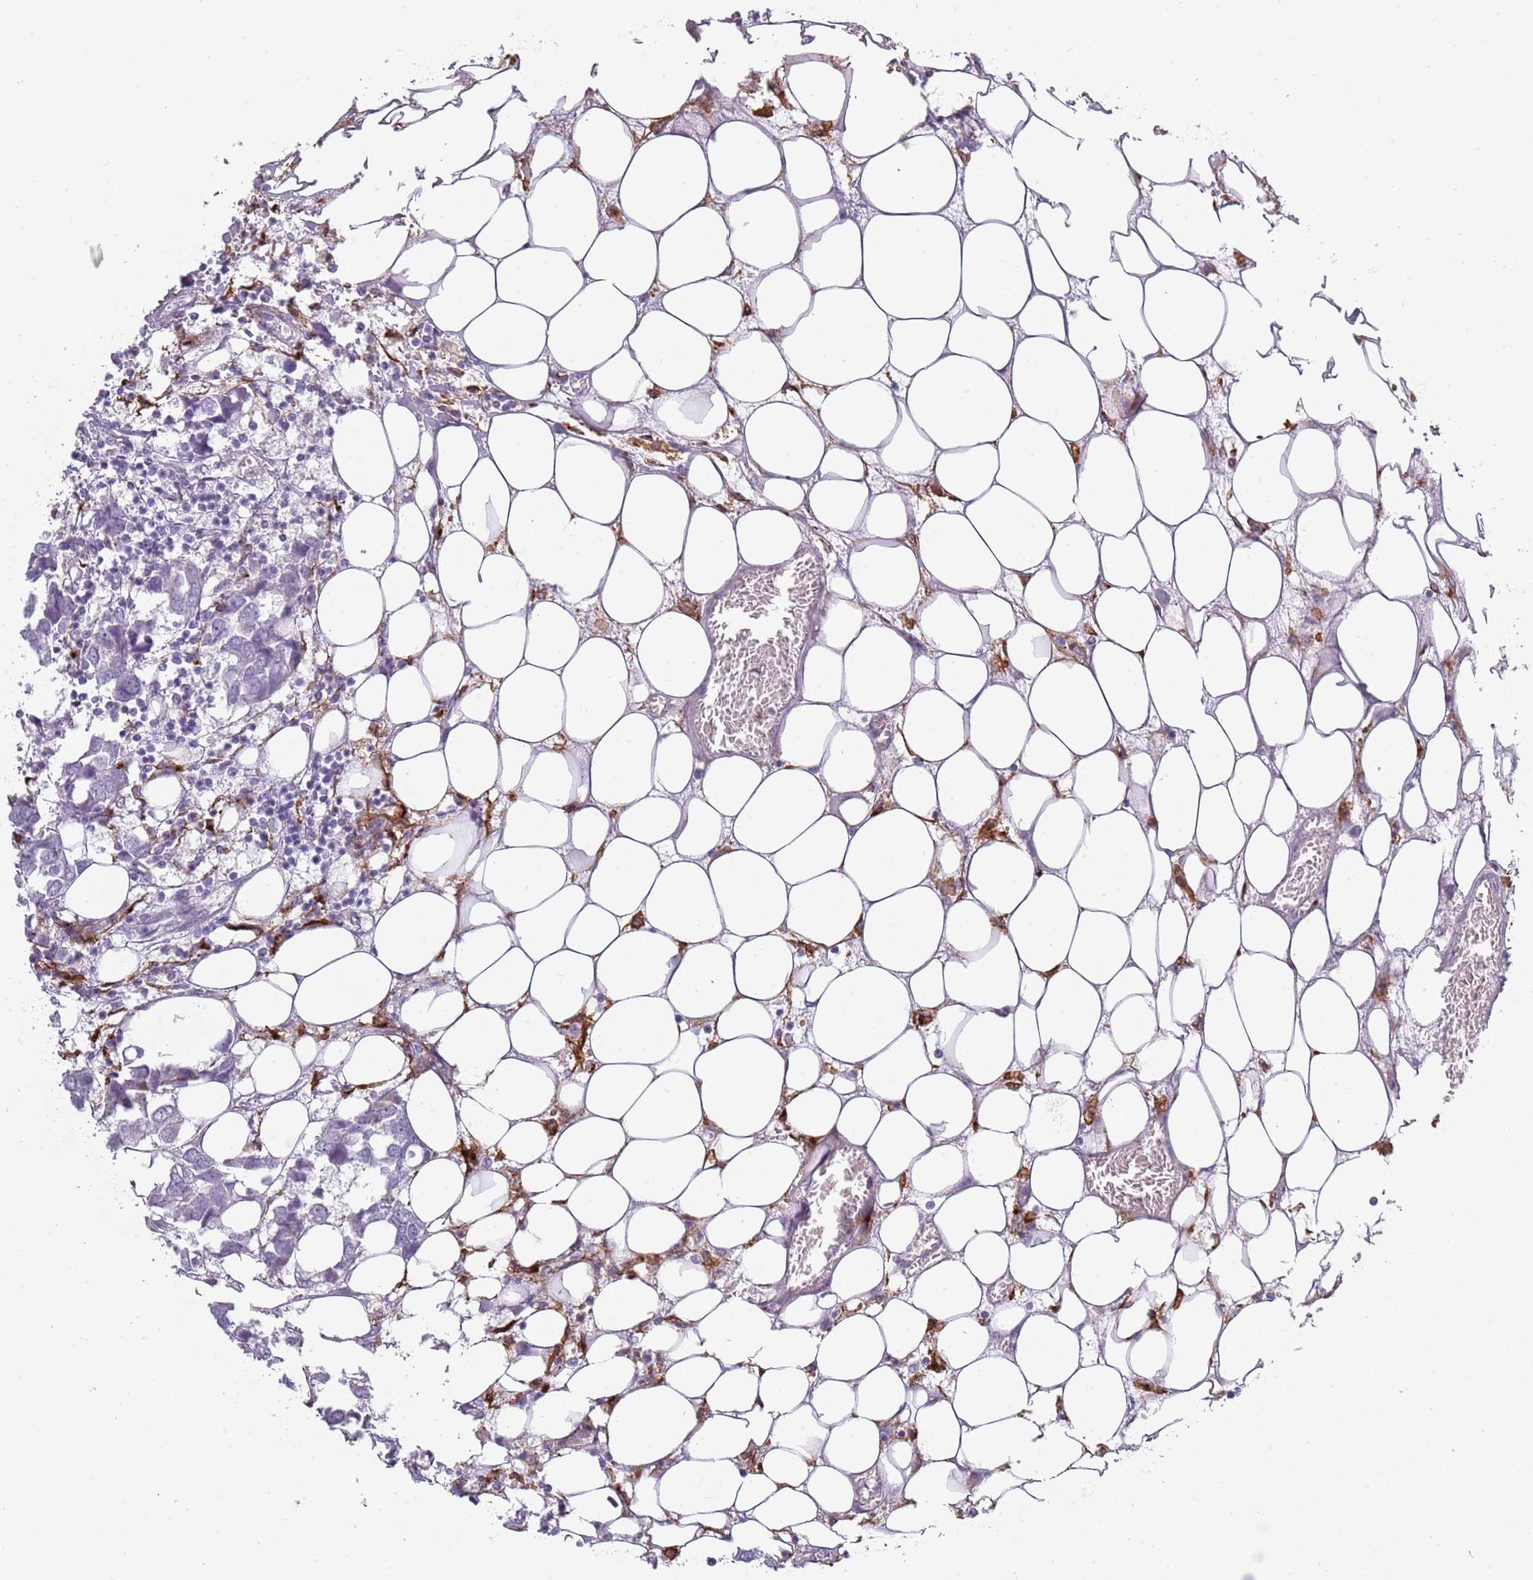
{"staining": {"intensity": "negative", "quantity": "none", "location": "none"}, "tissue": "breast cancer", "cell_type": "Tumor cells", "image_type": "cancer", "snomed": [{"axis": "morphology", "description": "Duct carcinoma"}, {"axis": "topography", "description": "Breast"}], "caption": "There is no significant expression in tumor cells of breast cancer (infiltrating ductal carcinoma).", "gene": "COLEC12", "patient": {"sex": "female", "age": 83}}